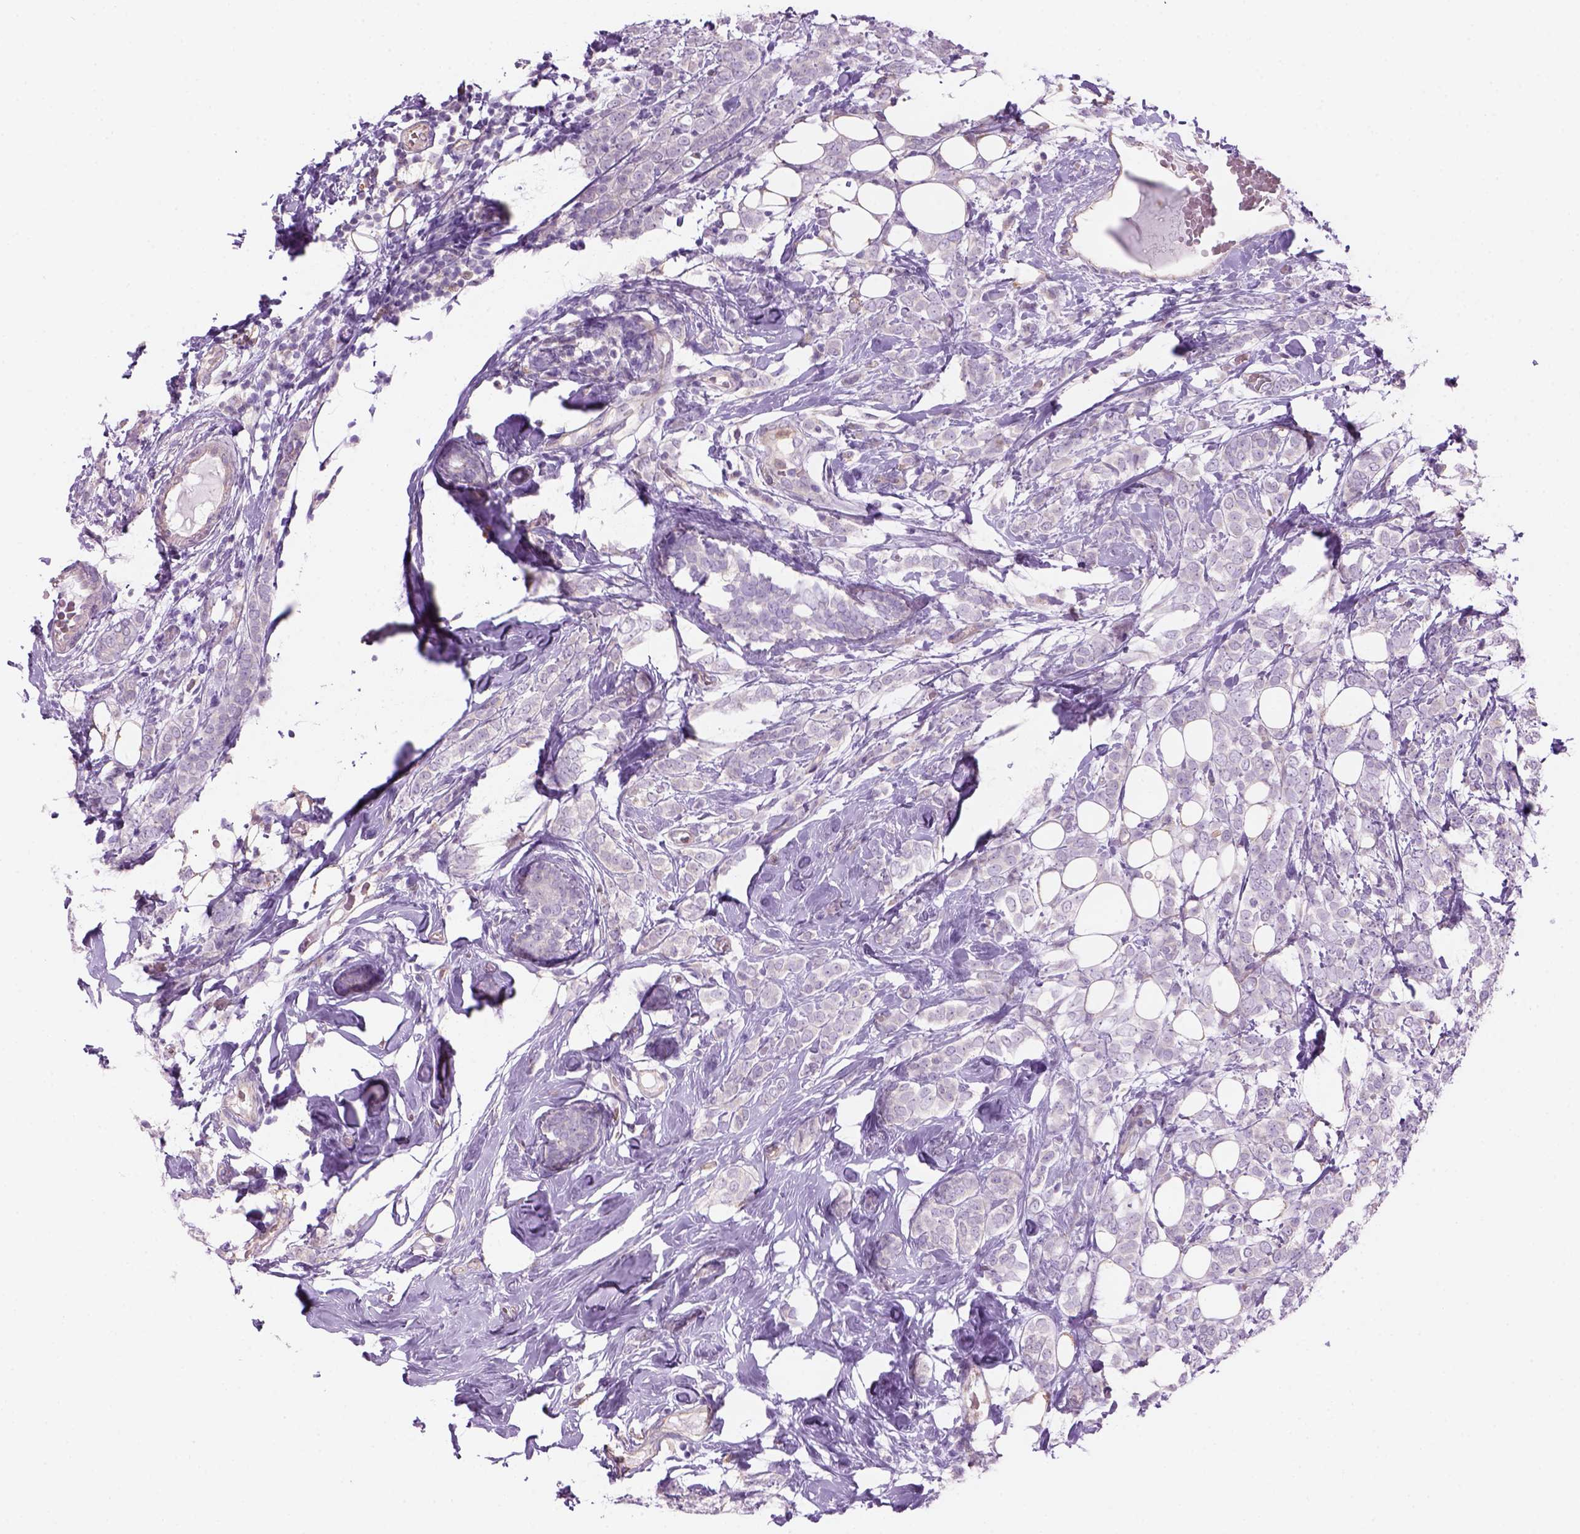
{"staining": {"intensity": "negative", "quantity": "none", "location": "none"}, "tissue": "breast cancer", "cell_type": "Tumor cells", "image_type": "cancer", "snomed": [{"axis": "morphology", "description": "Lobular carcinoma"}, {"axis": "topography", "description": "Breast"}], "caption": "The histopathology image demonstrates no significant staining in tumor cells of breast cancer.", "gene": "CD84", "patient": {"sex": "female", "age": 49}}